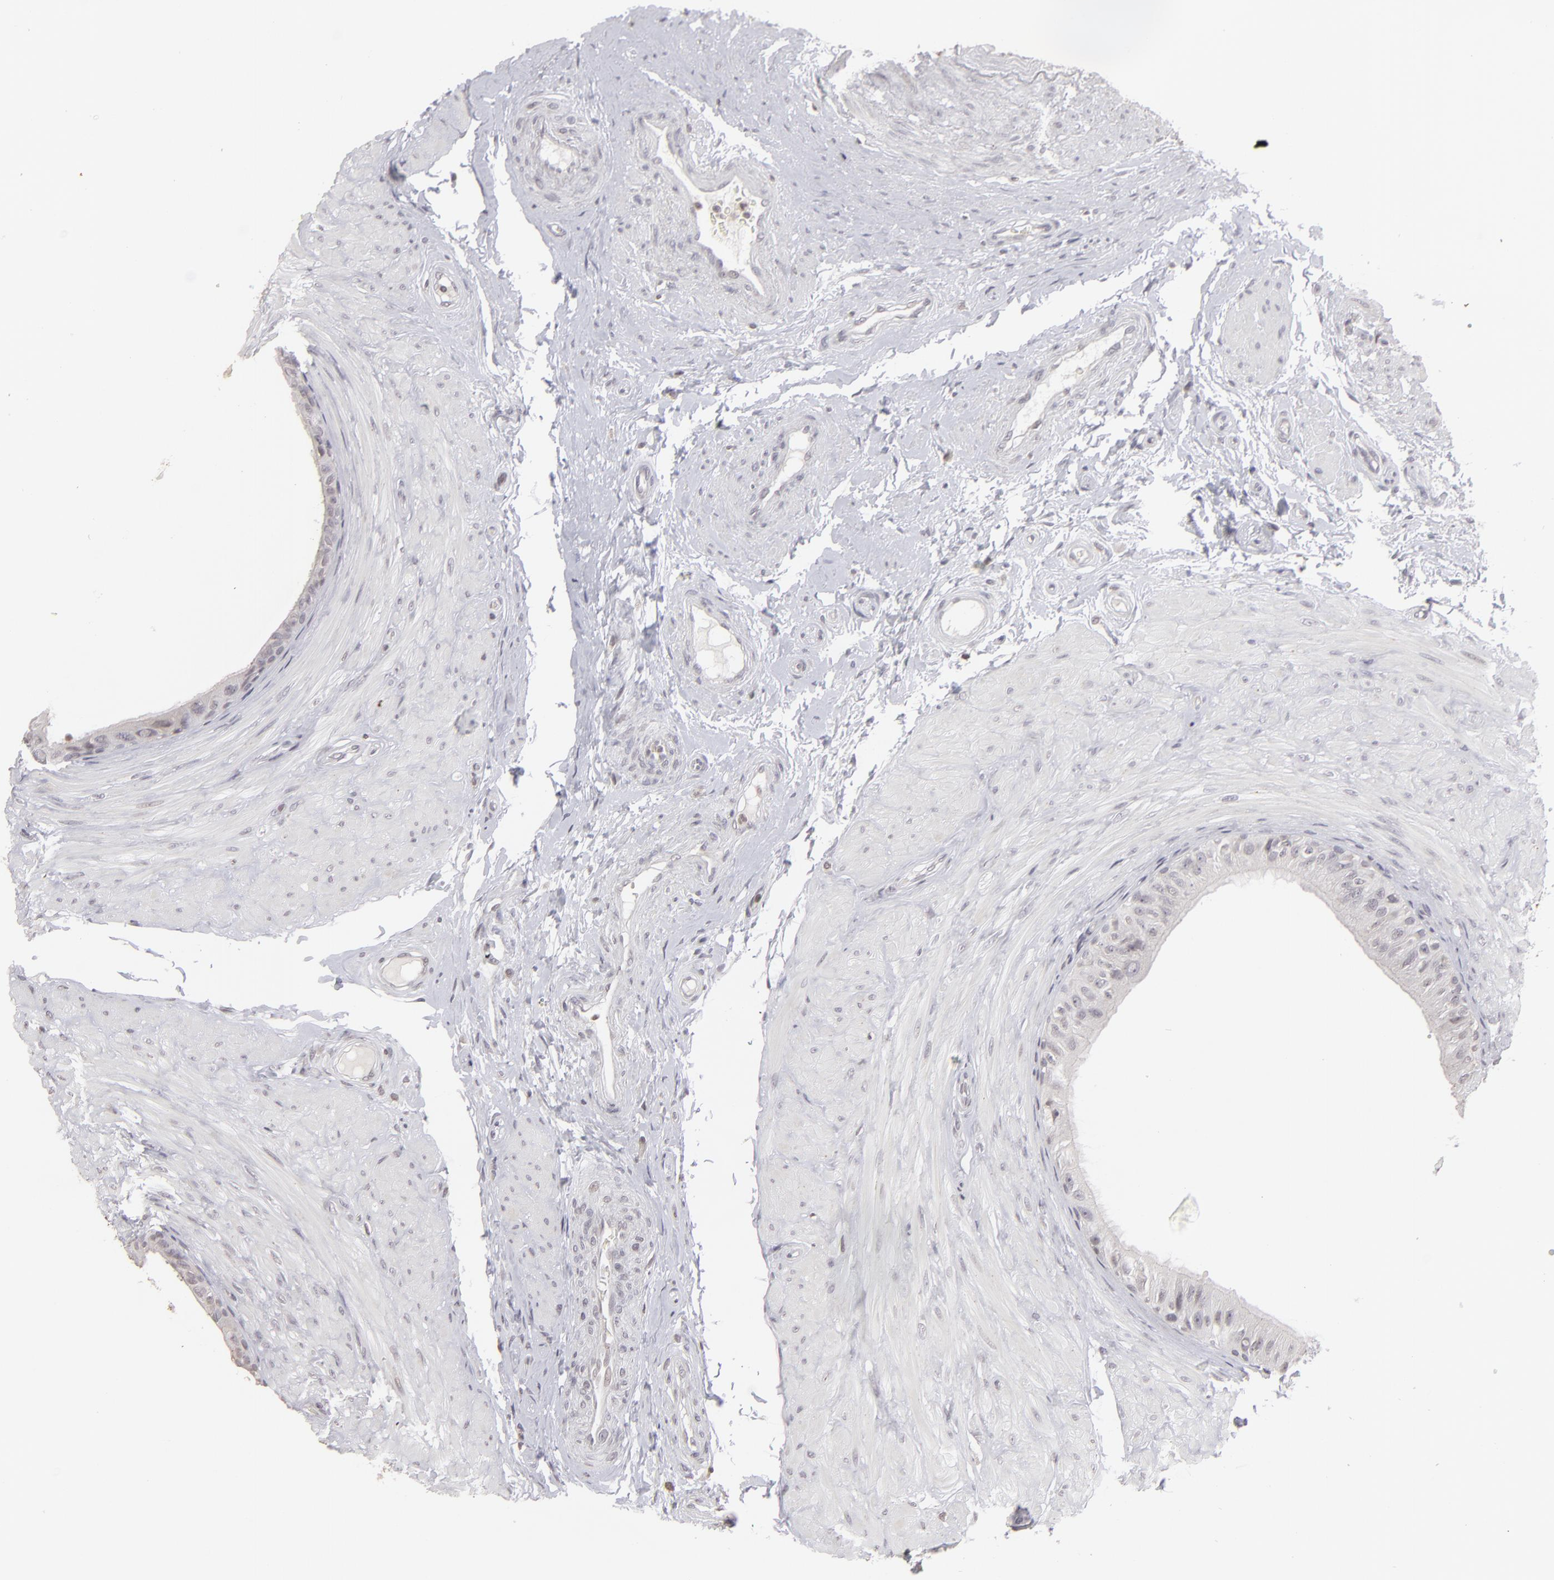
{"staining": {"intensity": "negative", "quantity": "none", "location": "none"}, "tissue": "epididymis", "cell_type": "Glandular cells", "image_type": "normal", "snomed": [{"axis": "morphology", "description": "Normal tissue, NOS"}, {"axis": "topography", "description": "Epididymis"}], "caption": "A photomicrograph of epididymis stained for a protein exhibits no brown staining in glandular cells.", "gene": "CLDN2", "patient": {"sex": "male", "age": 68}}